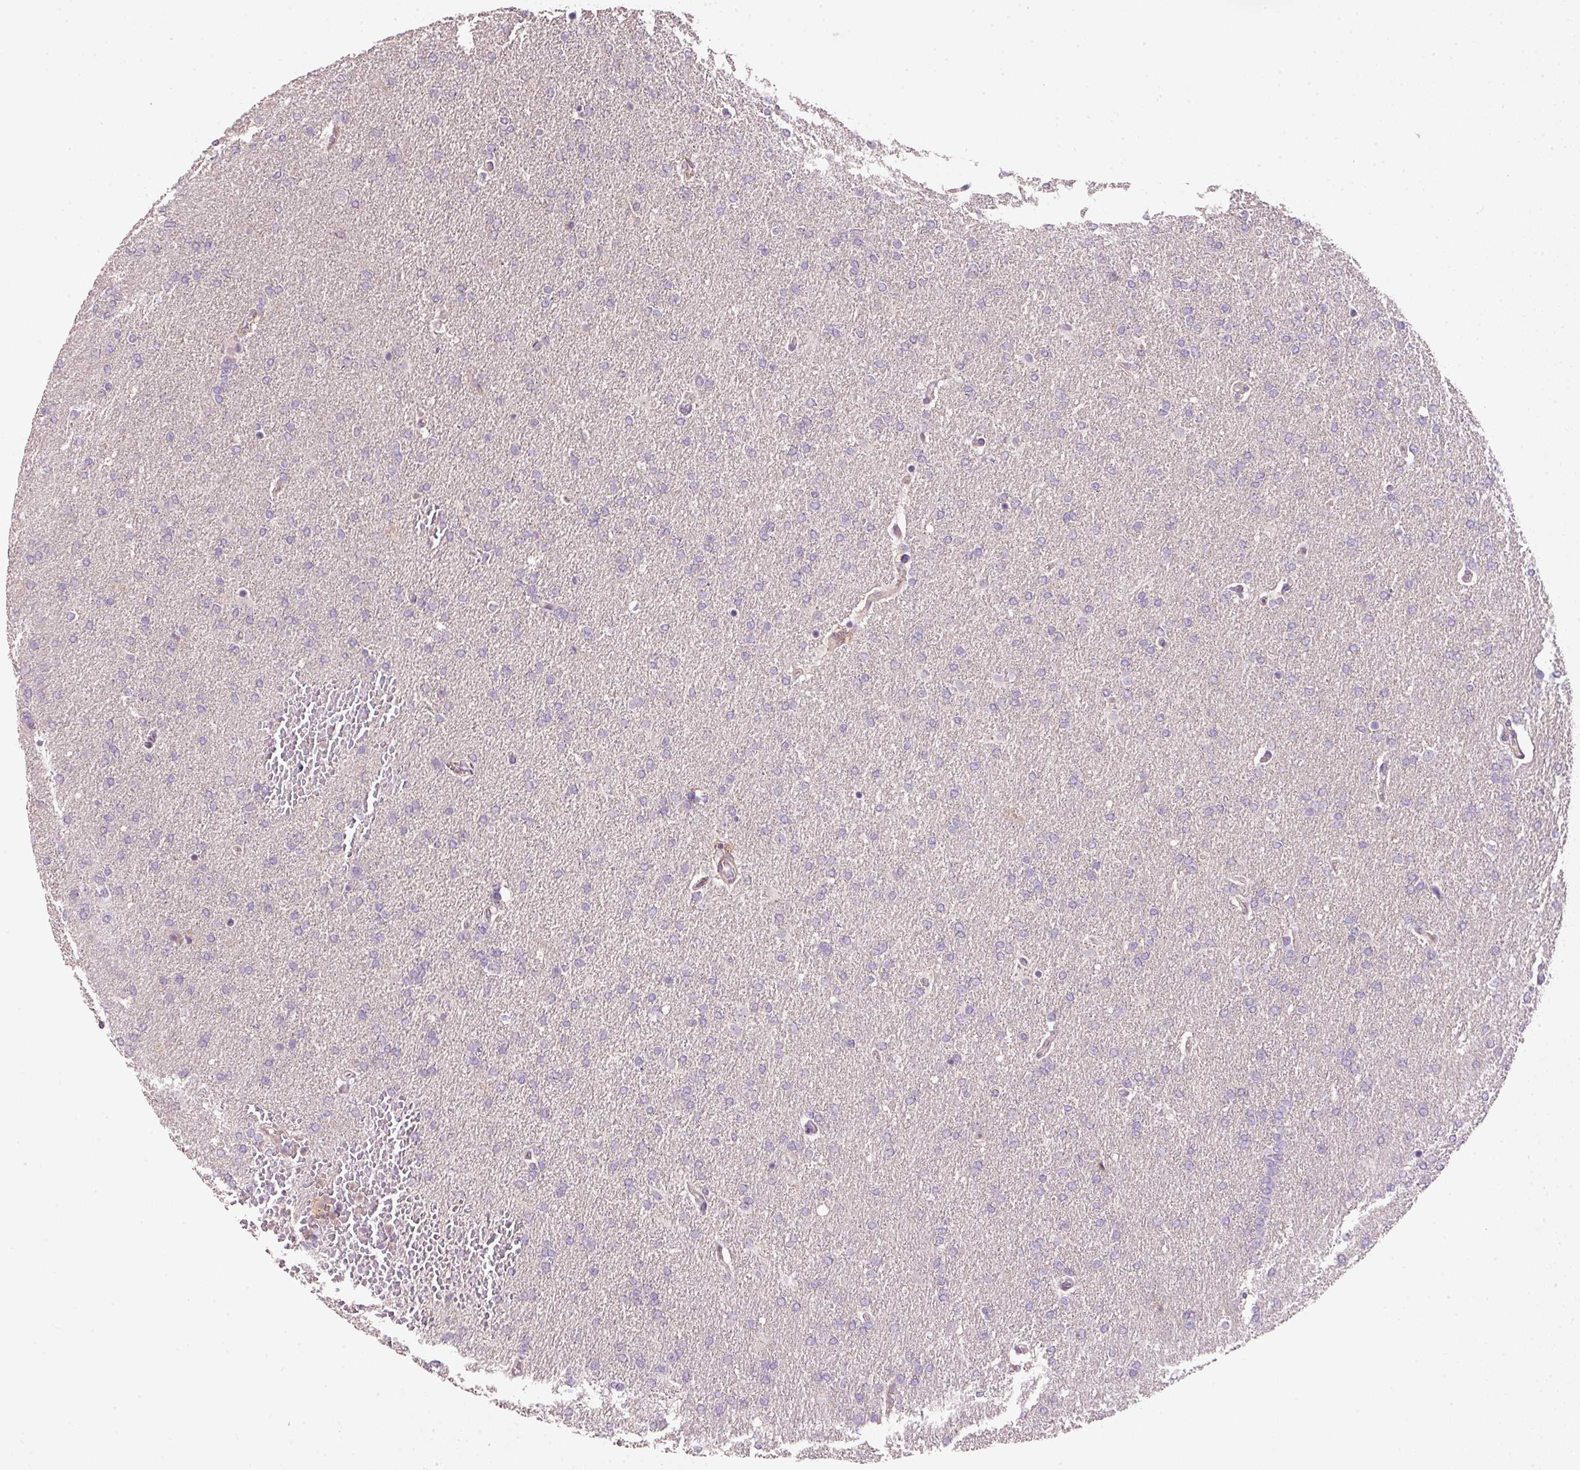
{"staining": {"intensity": "negative", "quantity": "none", "location": "none"}, "tissue": "glioma", "cell_type": "Tumor cells", "image_type": "cancer", "snomed": [{"axis": "morphology", "description": "Glioma, malignant, High grade"}, {"axis": "topography", "description": "Brain"}], "caption": "DAB immunohistochemical staining of glioma exhibits no significant positivity in tumor cells.", "gene": "TIRAP", "patient": {"sex": "male", "age": 72}}